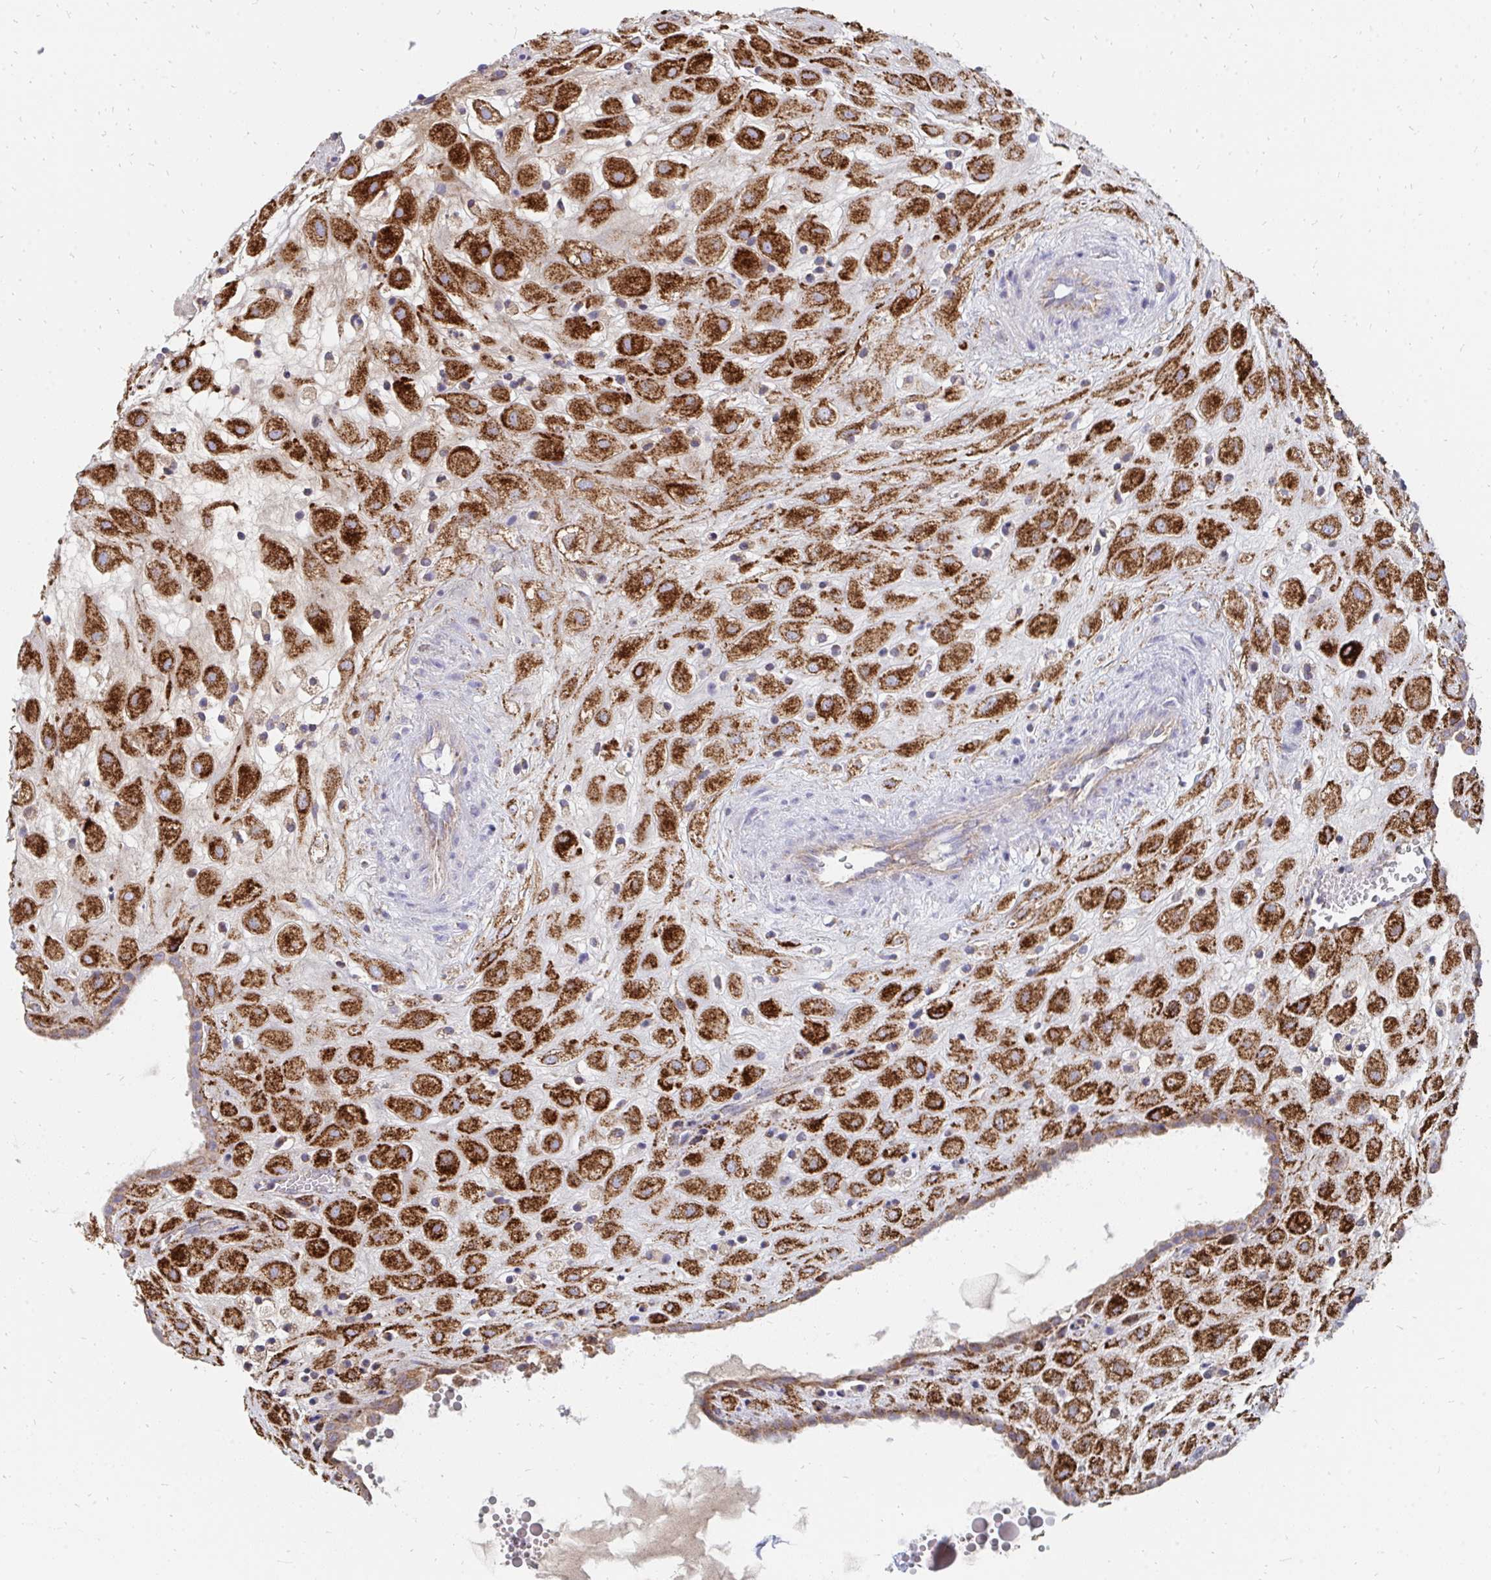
{"staining": {"intensity": "strong", "quantity": ">75%", "location": "cytoplasmic/membranous"}, "tissue": "placenta", "cell_type": "Decidual cells", "image_type": "normal", "snomed": [{"axis": "morphology", "description": "Normal tissue, NOS"}, {"axis": "topography", "description": "Placenta"}], "caption": "Immunohistochemical staining of benign human placenta displays high levels of strong cytoplasmic/membranous expression in about >75% of decidual cells. The protein of interest is shown in brown color, while the nuclei are stained blue.", "gene": "PC", "patient": {"sex": "female", "age": 24}}